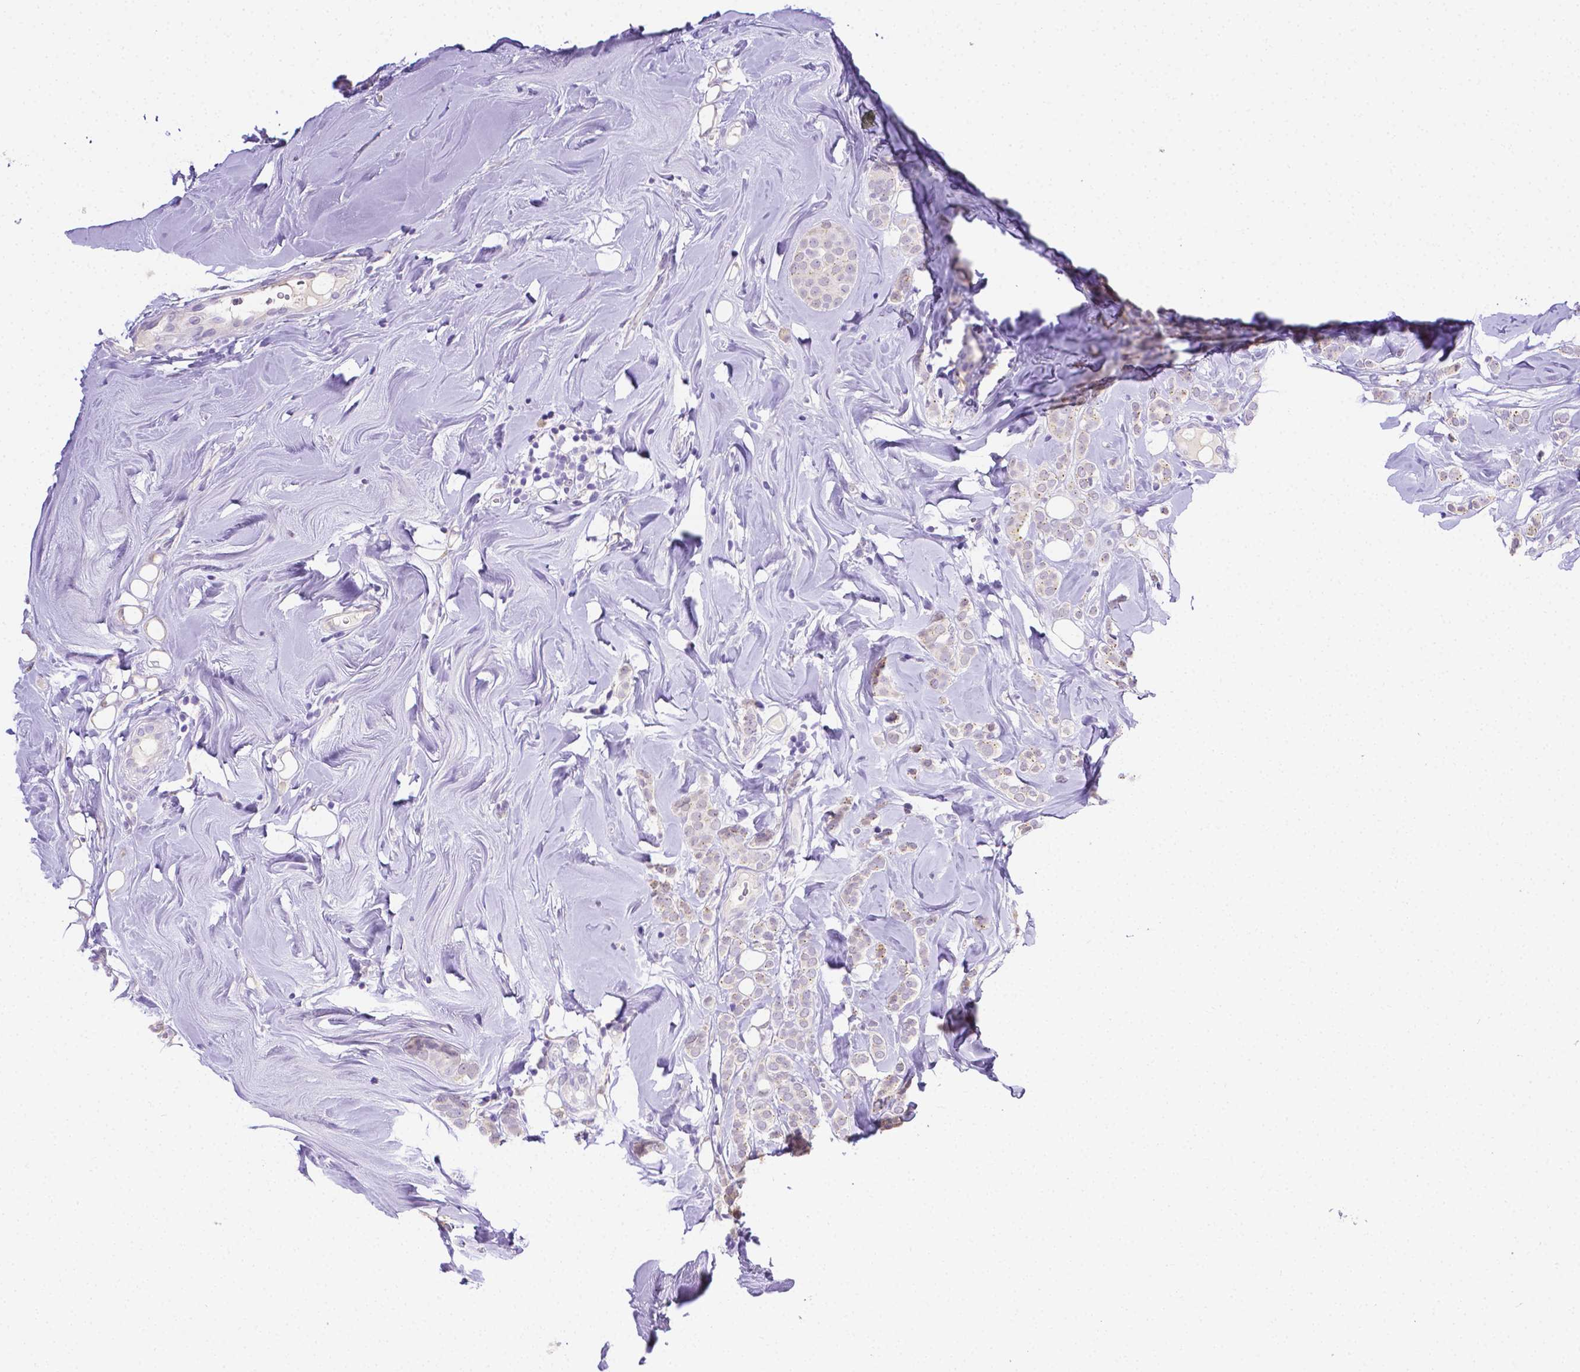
{"staining": {"intensity": "weak", "quantity": "<25%", "location": "cytoplasmic/membranous"}, "tissue": "breast cancer", "cell_type": "Tumor cells", "image_type": "cancer", "snomed": [{"axis": "morphology", "description": "Lobular carcinoma"}, {"axis": "topography", "description": "Breast"}], "caption": "This is an immunohistochemistry histopathology image of breast cancer (lobular carcinoma). There is no staining in tumor cells.", "gene": "NXPH2", "patient": {"sex": "female", "age": 49}}